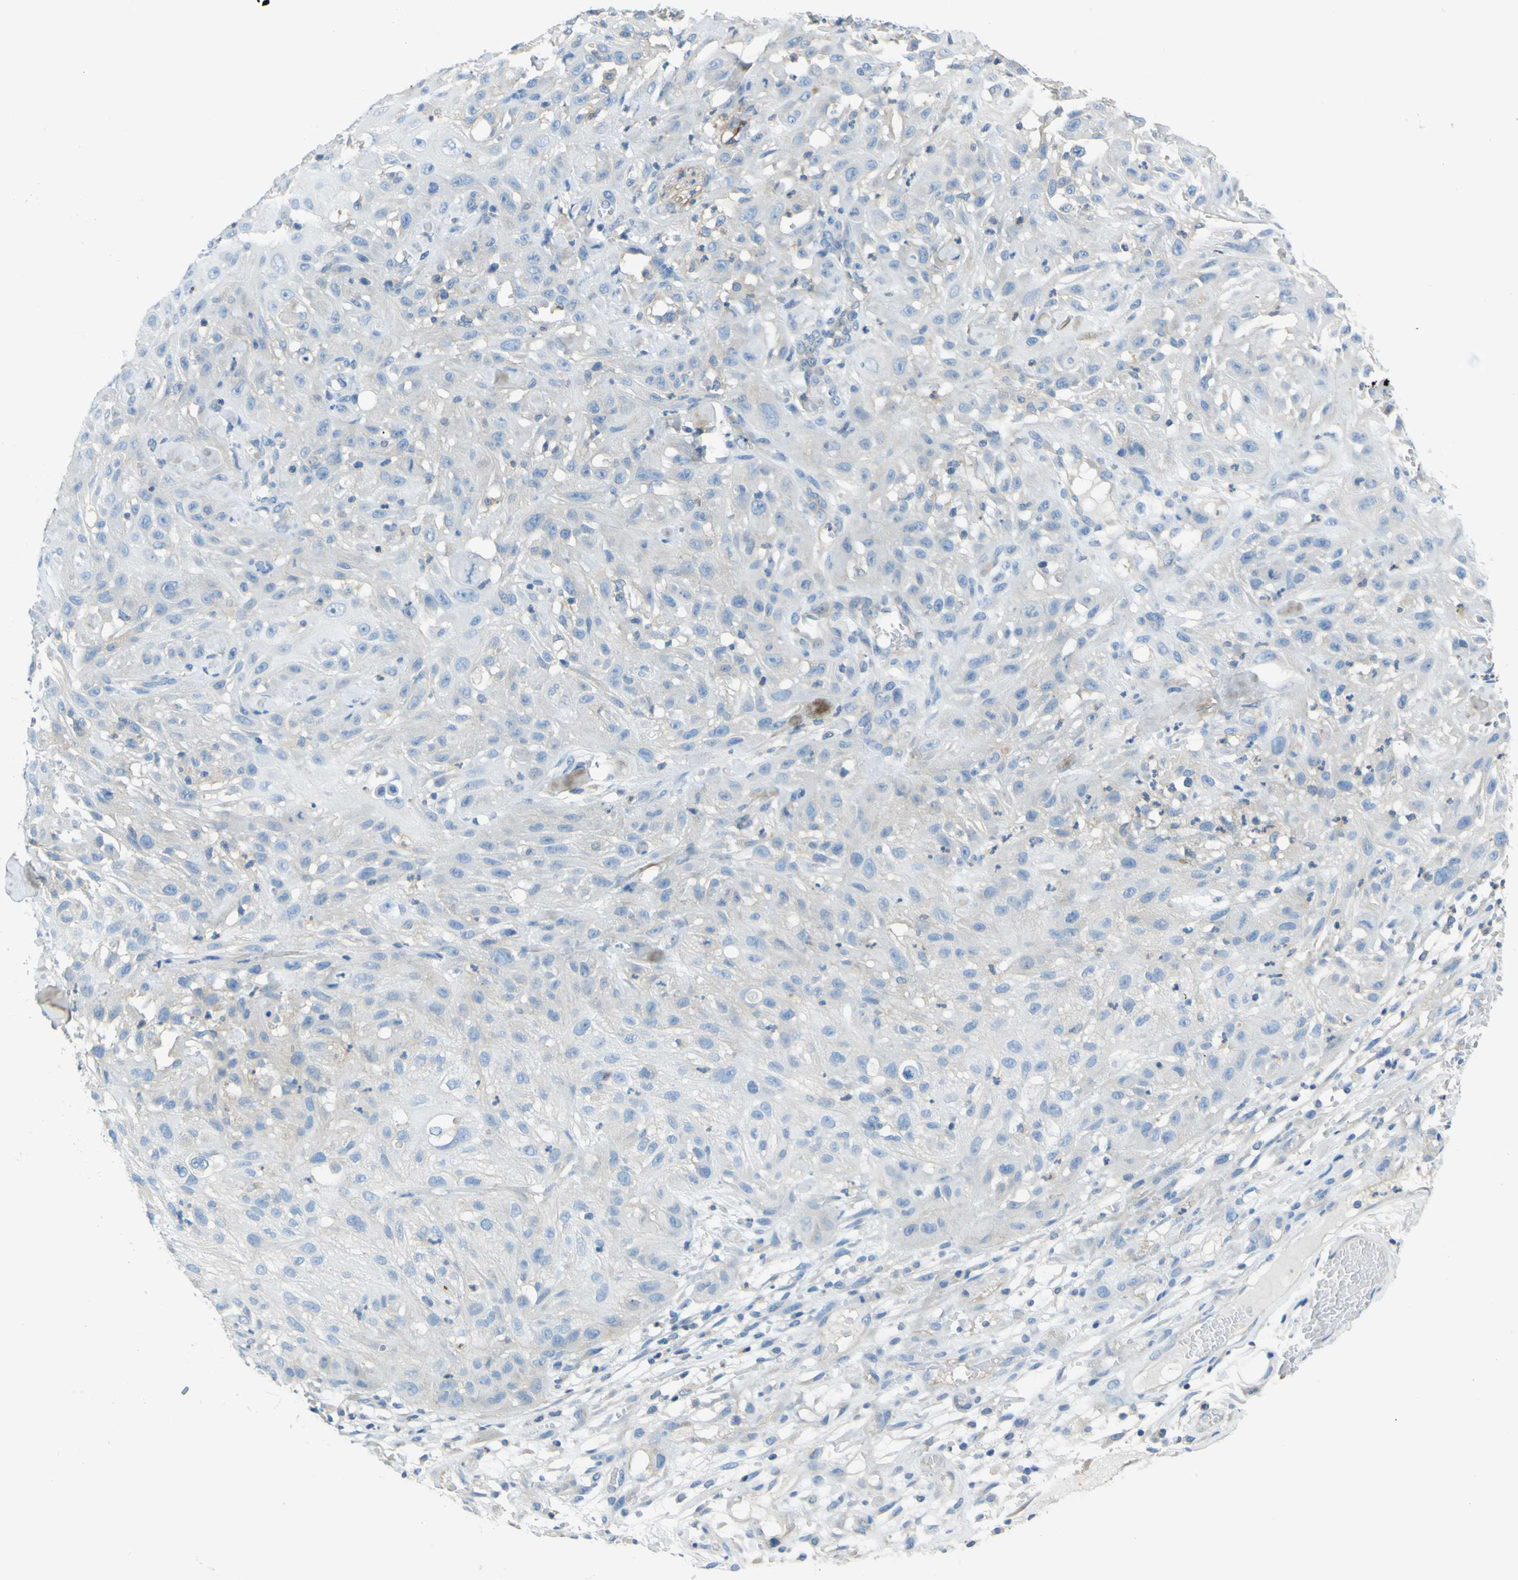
{"staining": {"intensity": "negative", "quantity": "none", "location": "none"}, "tissue": "skin cancer", "cell_type": "Tumor cells", "image_type": "cancer", "snomed": [{"axis": "morphology", "description": "Squamous cell carcinoma, NOS"}, {"axis": "topography", "description": "Skin"}], "caption": "Immunohistochemical staining of human squamous cell carcinoma (skin) displays no significant expression in tumor cells.", "gene": "OGN", "patient": {"sex": "male", "age": 75}}